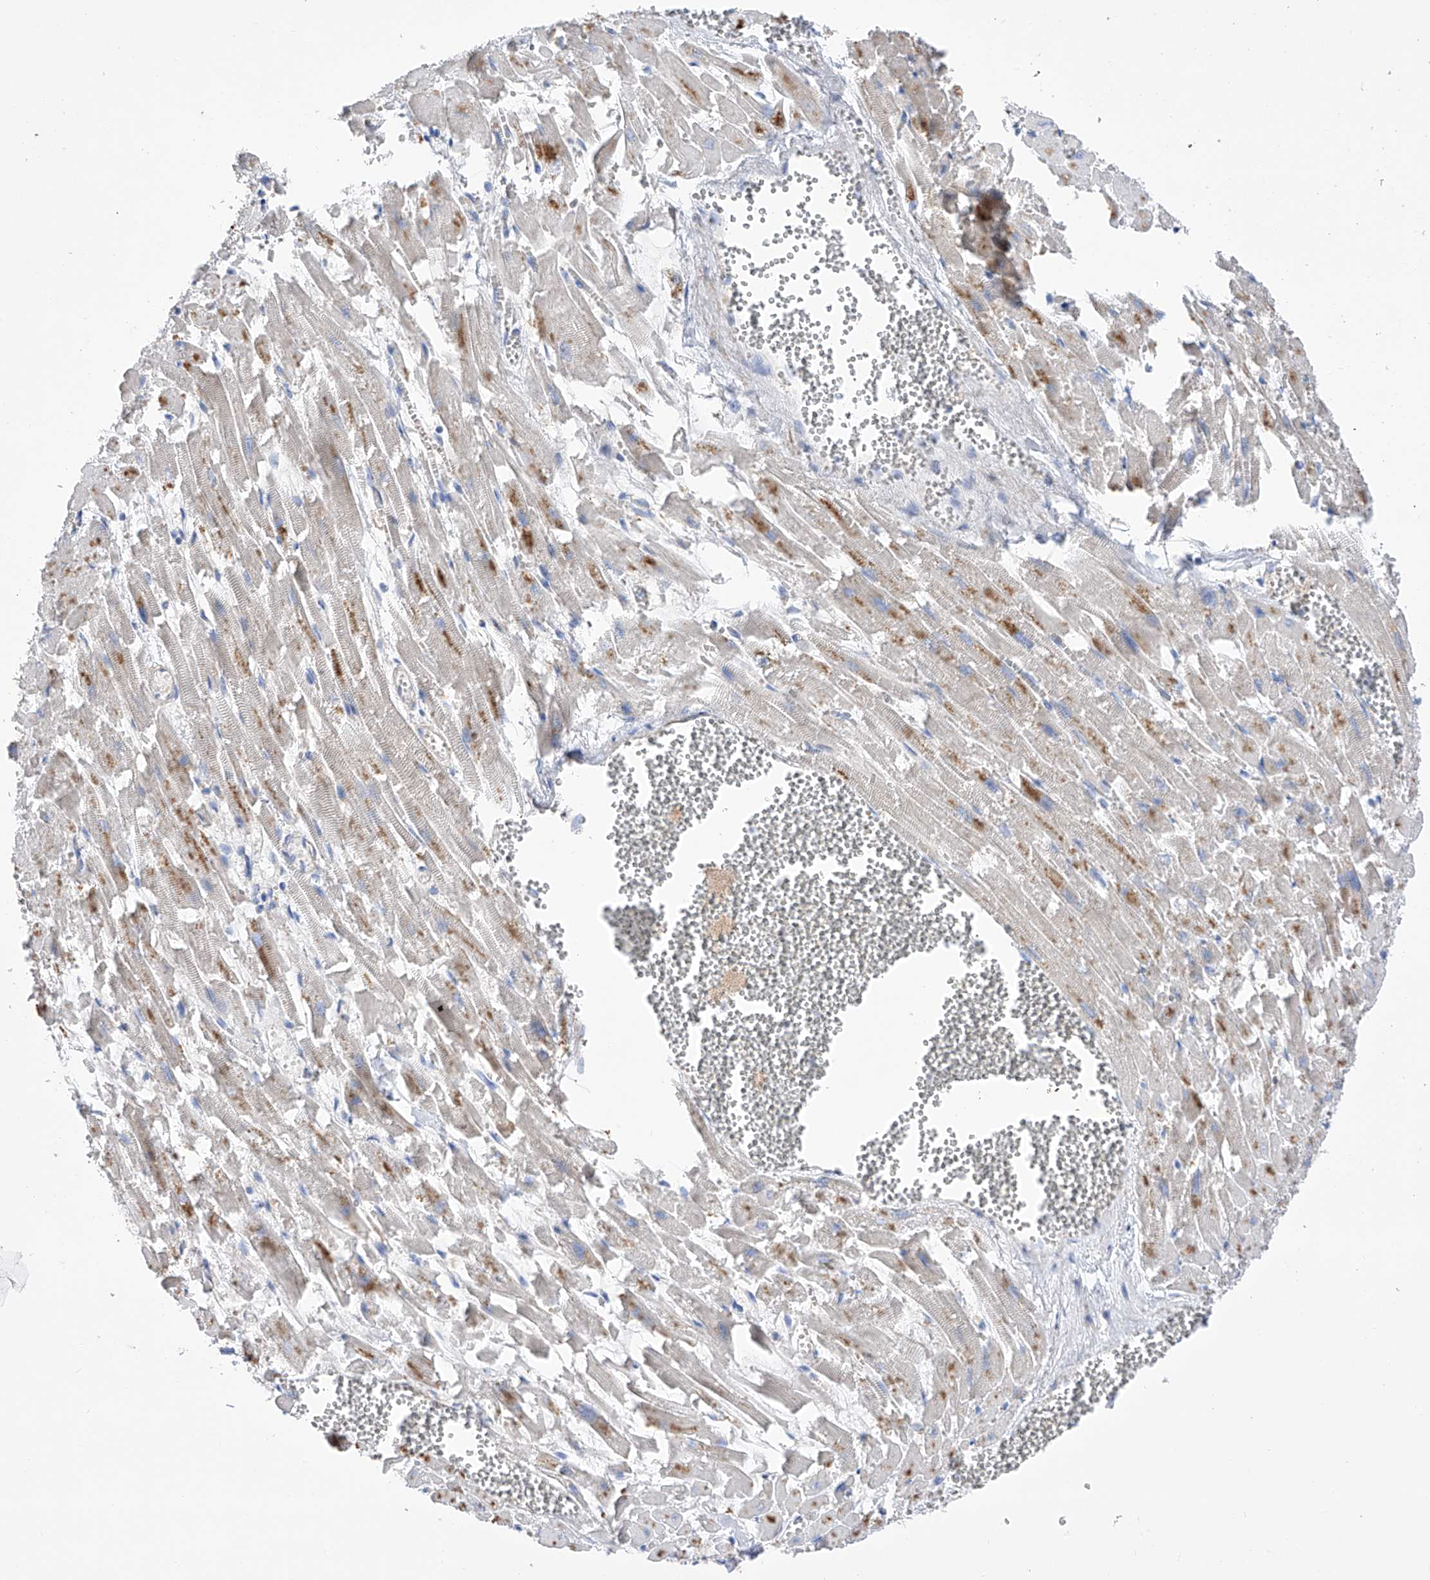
{"staining": {"intensity": "moderate", "quantity": "<25%", "location": "cytoplasmic/membranous"}, "tissue": "heart muscle", "cell_type": "Cardiomyocytes", "image_type": "normal", "snomed": [{"axis": "morphology", "description": "Normal tissue, NOS"}, {"axis": "topography", "description": "Heart"}], "caption": "Unremarkable heart muscle displays moderate cytoplasmic/membranous positivity in about <25% of cardiomyocytes (DAB IHC with brightfield microscopy, high magnification)..", "gene": "NFATC4", "patient": {"sex": "female", "age": 64}}